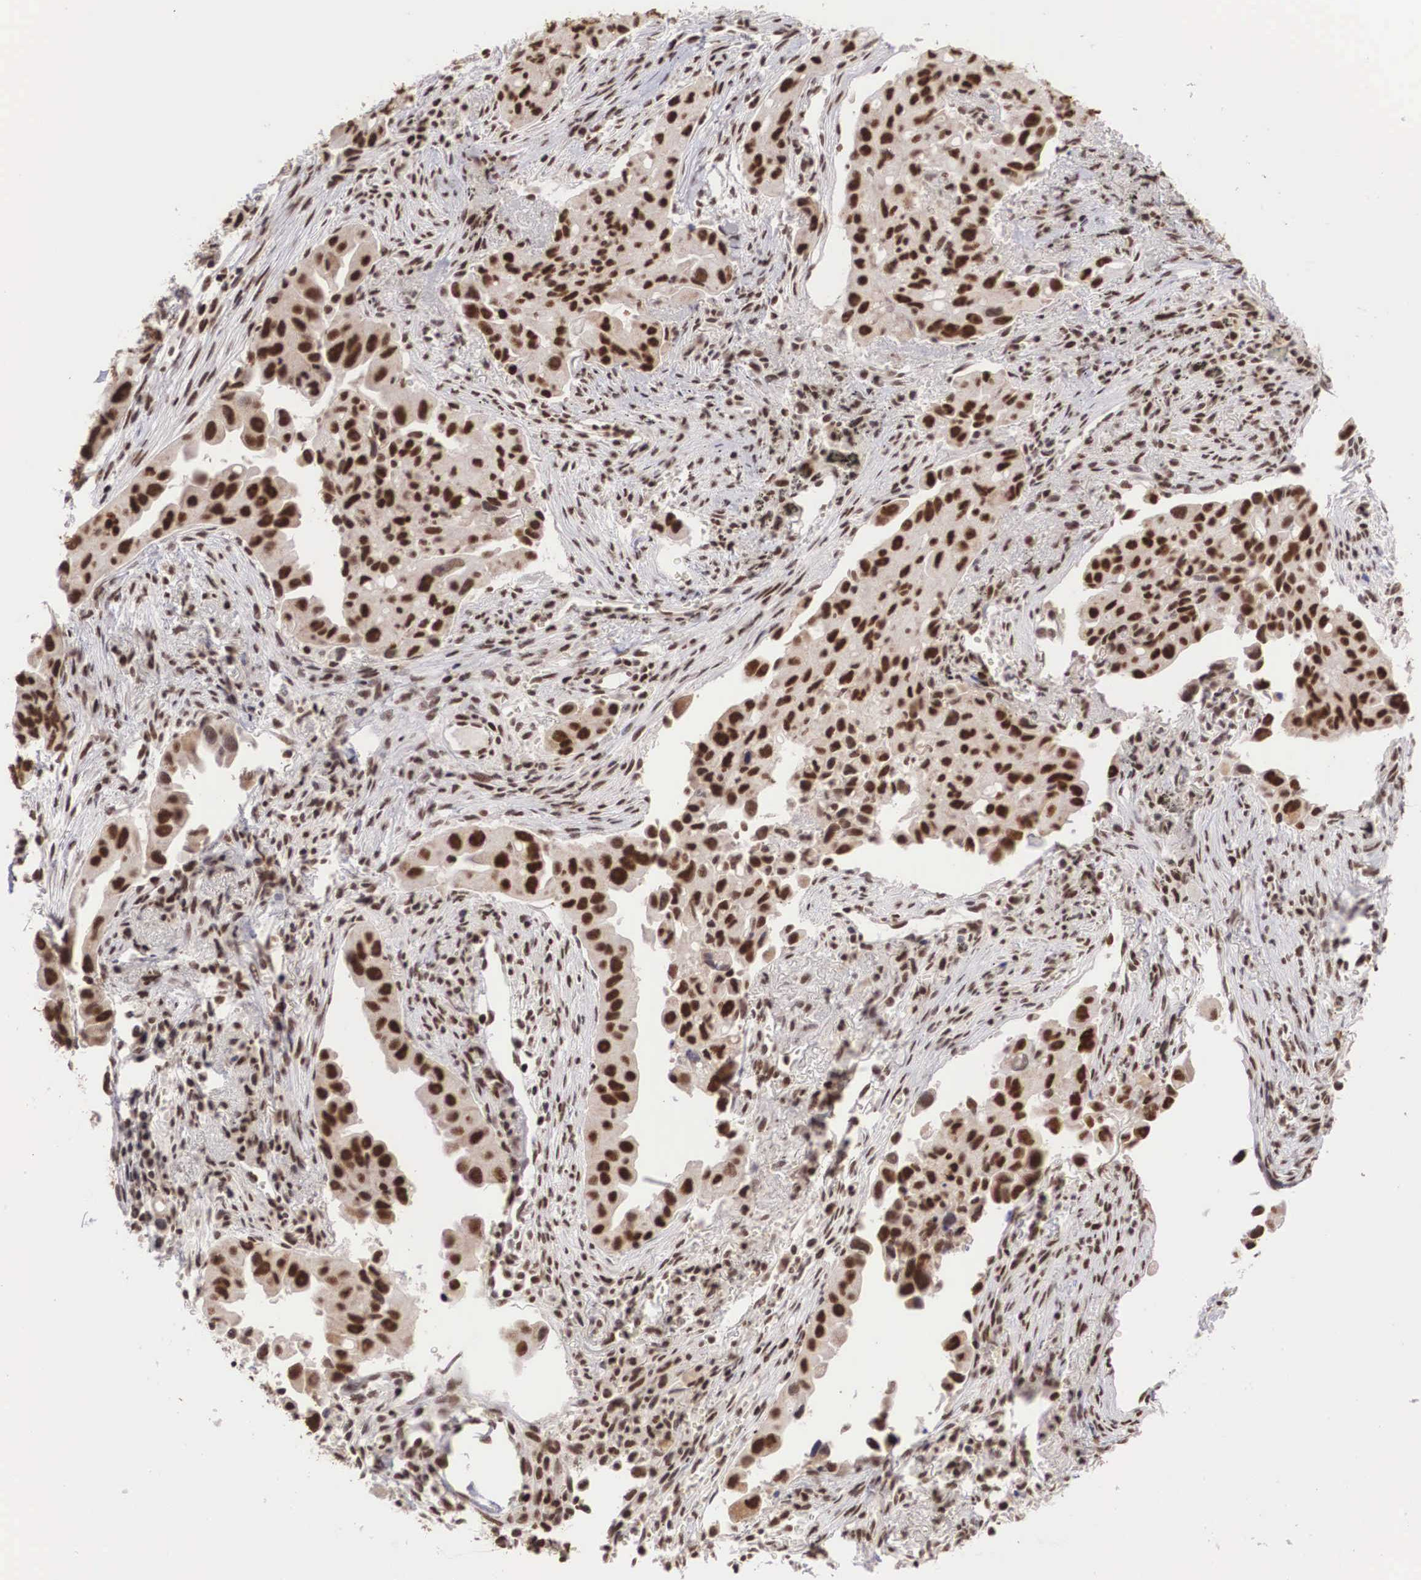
{"staining": {"intensity": "strong", "quantity": ">75%", "location": "nuclear"}, "tissue": "lung cancer", "cell_type": "Tumor cells", "image_type": "cancer", "snomed": [{"axis": "morphology", "description": "Adenocarcinoma, NOS"}, {"axis": "topography", "description": "Lung"}], "caption": "Protein staining demonstrates strong nuclear positivity in about >75% of tumor cells in lung cancer (adenocarcinoma).", "gene": "HTATSF1", "patient": {"sex": "male", "age": 68}}